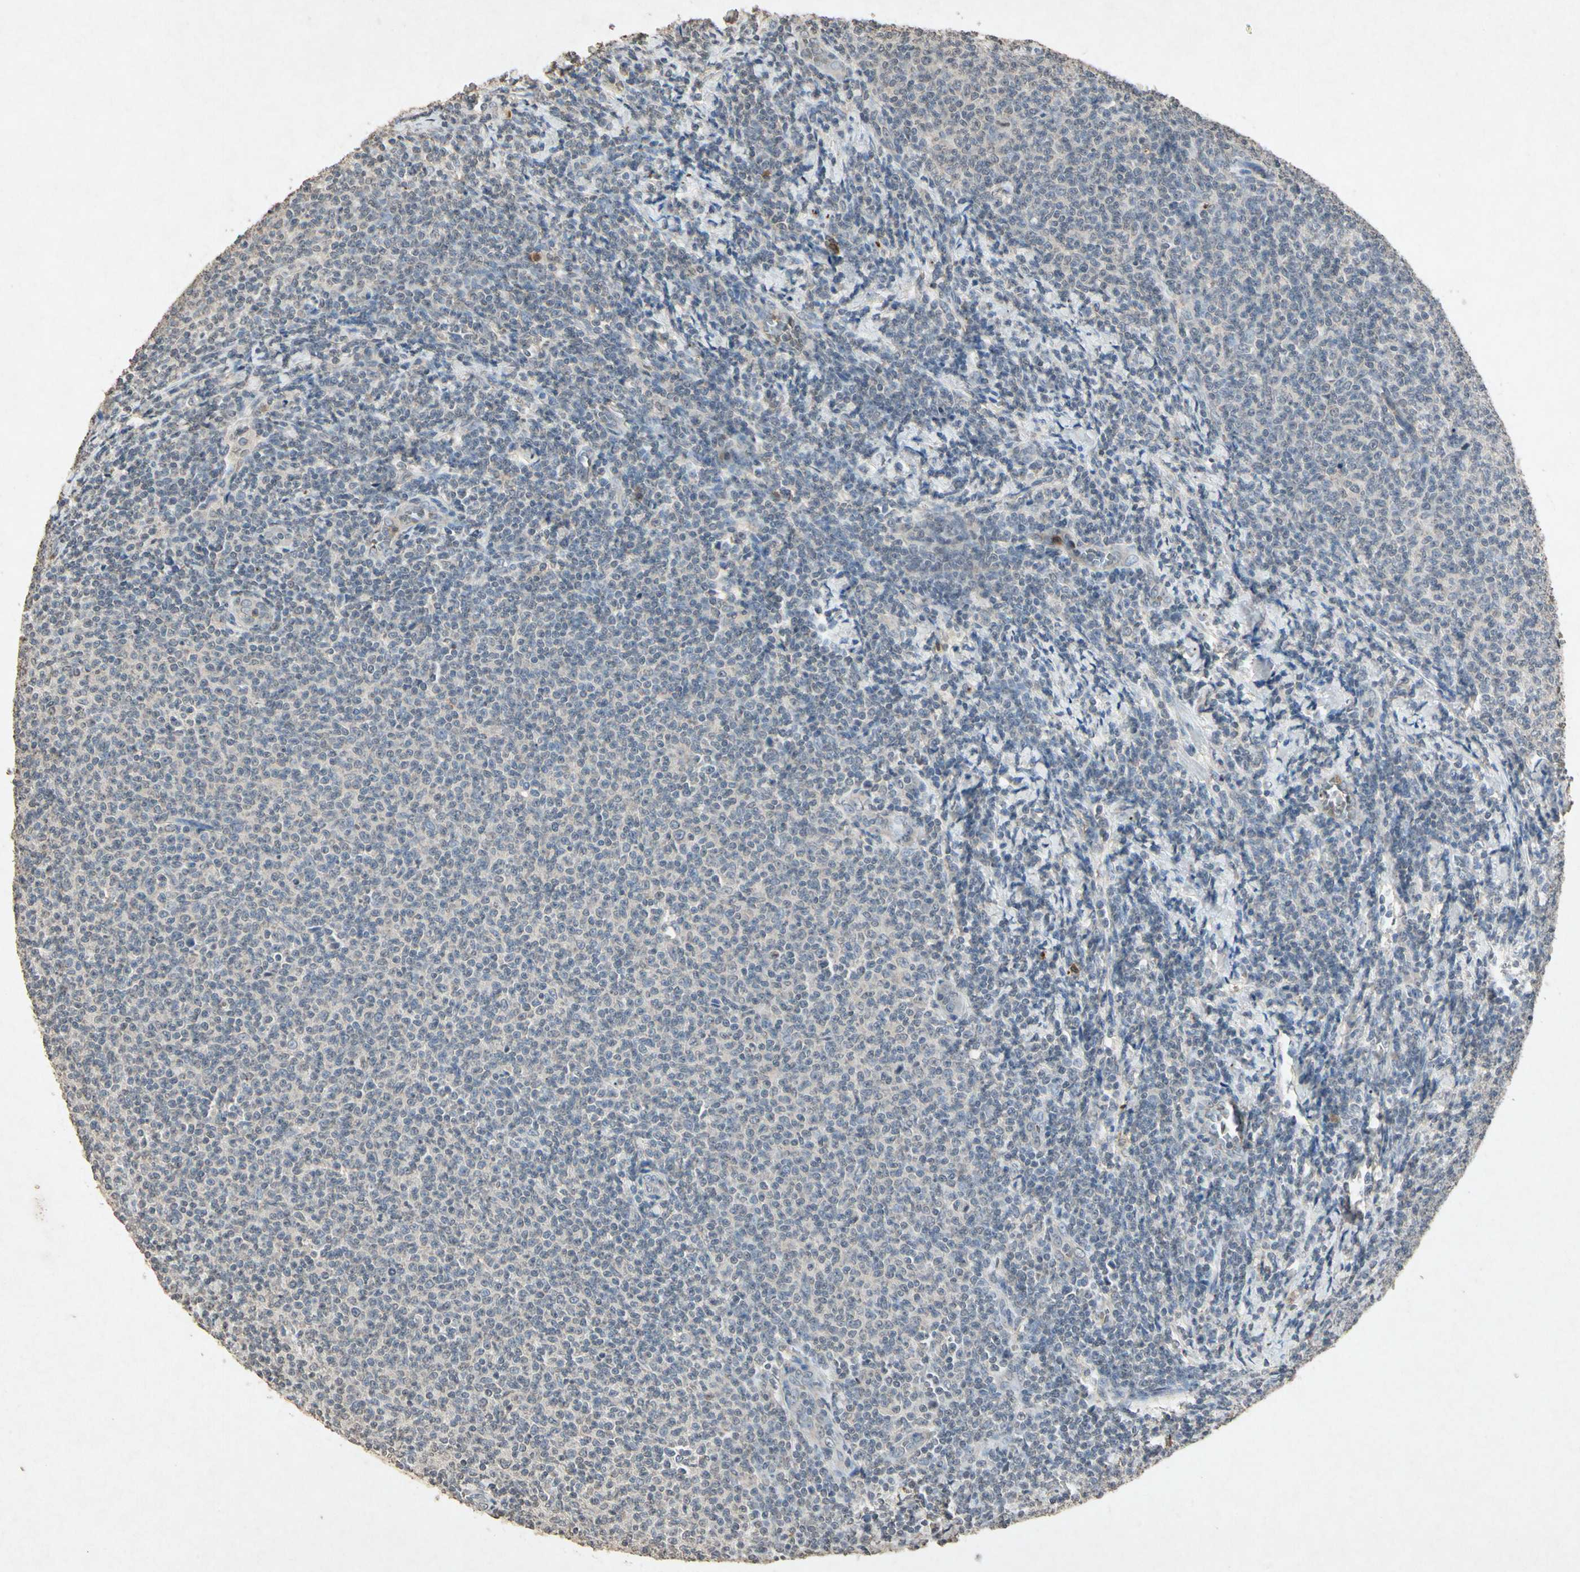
{"staining": {"intensity": "negative", "quantity": "none", "location": "none"}, "tissue": "lymphoma", "cell_type": "Tumor cells", "image_type": "cancer", "snomed": [{"axis": "morphology", "description": "Malignant lymphoma, non-Hodgkin's type, Low grade"}, {"axis": "topography", "description": "Lymph node"}], "caption": "The image exhibits no significant positivity in tumor cells of low-grade malignant lymphoma, non-Hodgkin's type.", "gene": "MSRB1", "patient": {"sex": "male", "age": 66}}